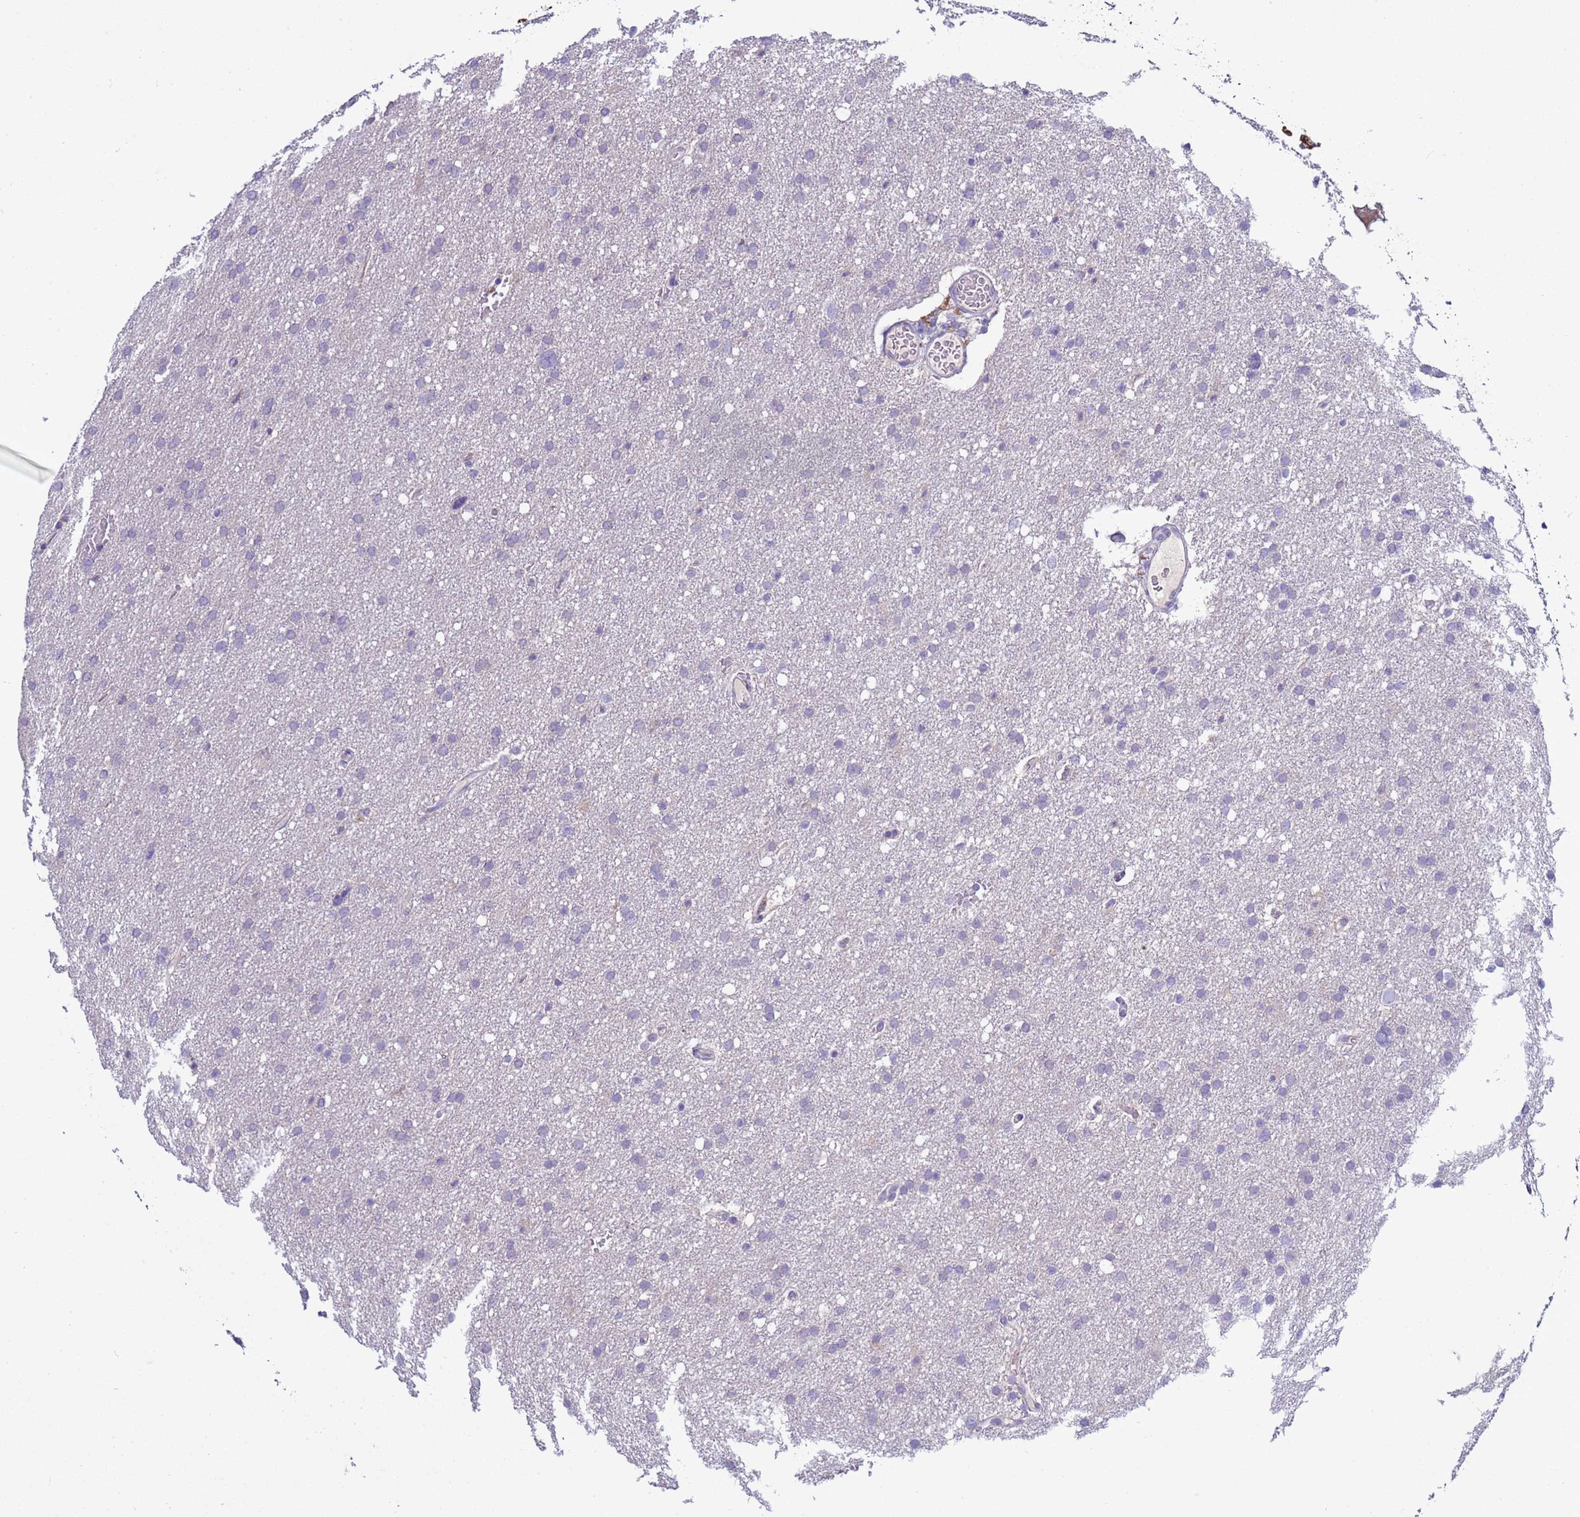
{"staining": {"intensity": "negative", "quantity": "none", "location": "none"}, "tissue": "glioma", "cell_type": "Tumor cells", "image_type": "cancer", "snomed": [{"axis": "morphology", "description": "Glioma, malignant, High grade"}, {"axis": "topography", "description": "Cerebral cortex"}], "caption": "Immunohistochemical staining of glioma reveals no significant expression in tumor cells.", "gene": "TRIM51", "patient": {"sex": "female", "age": 36}}